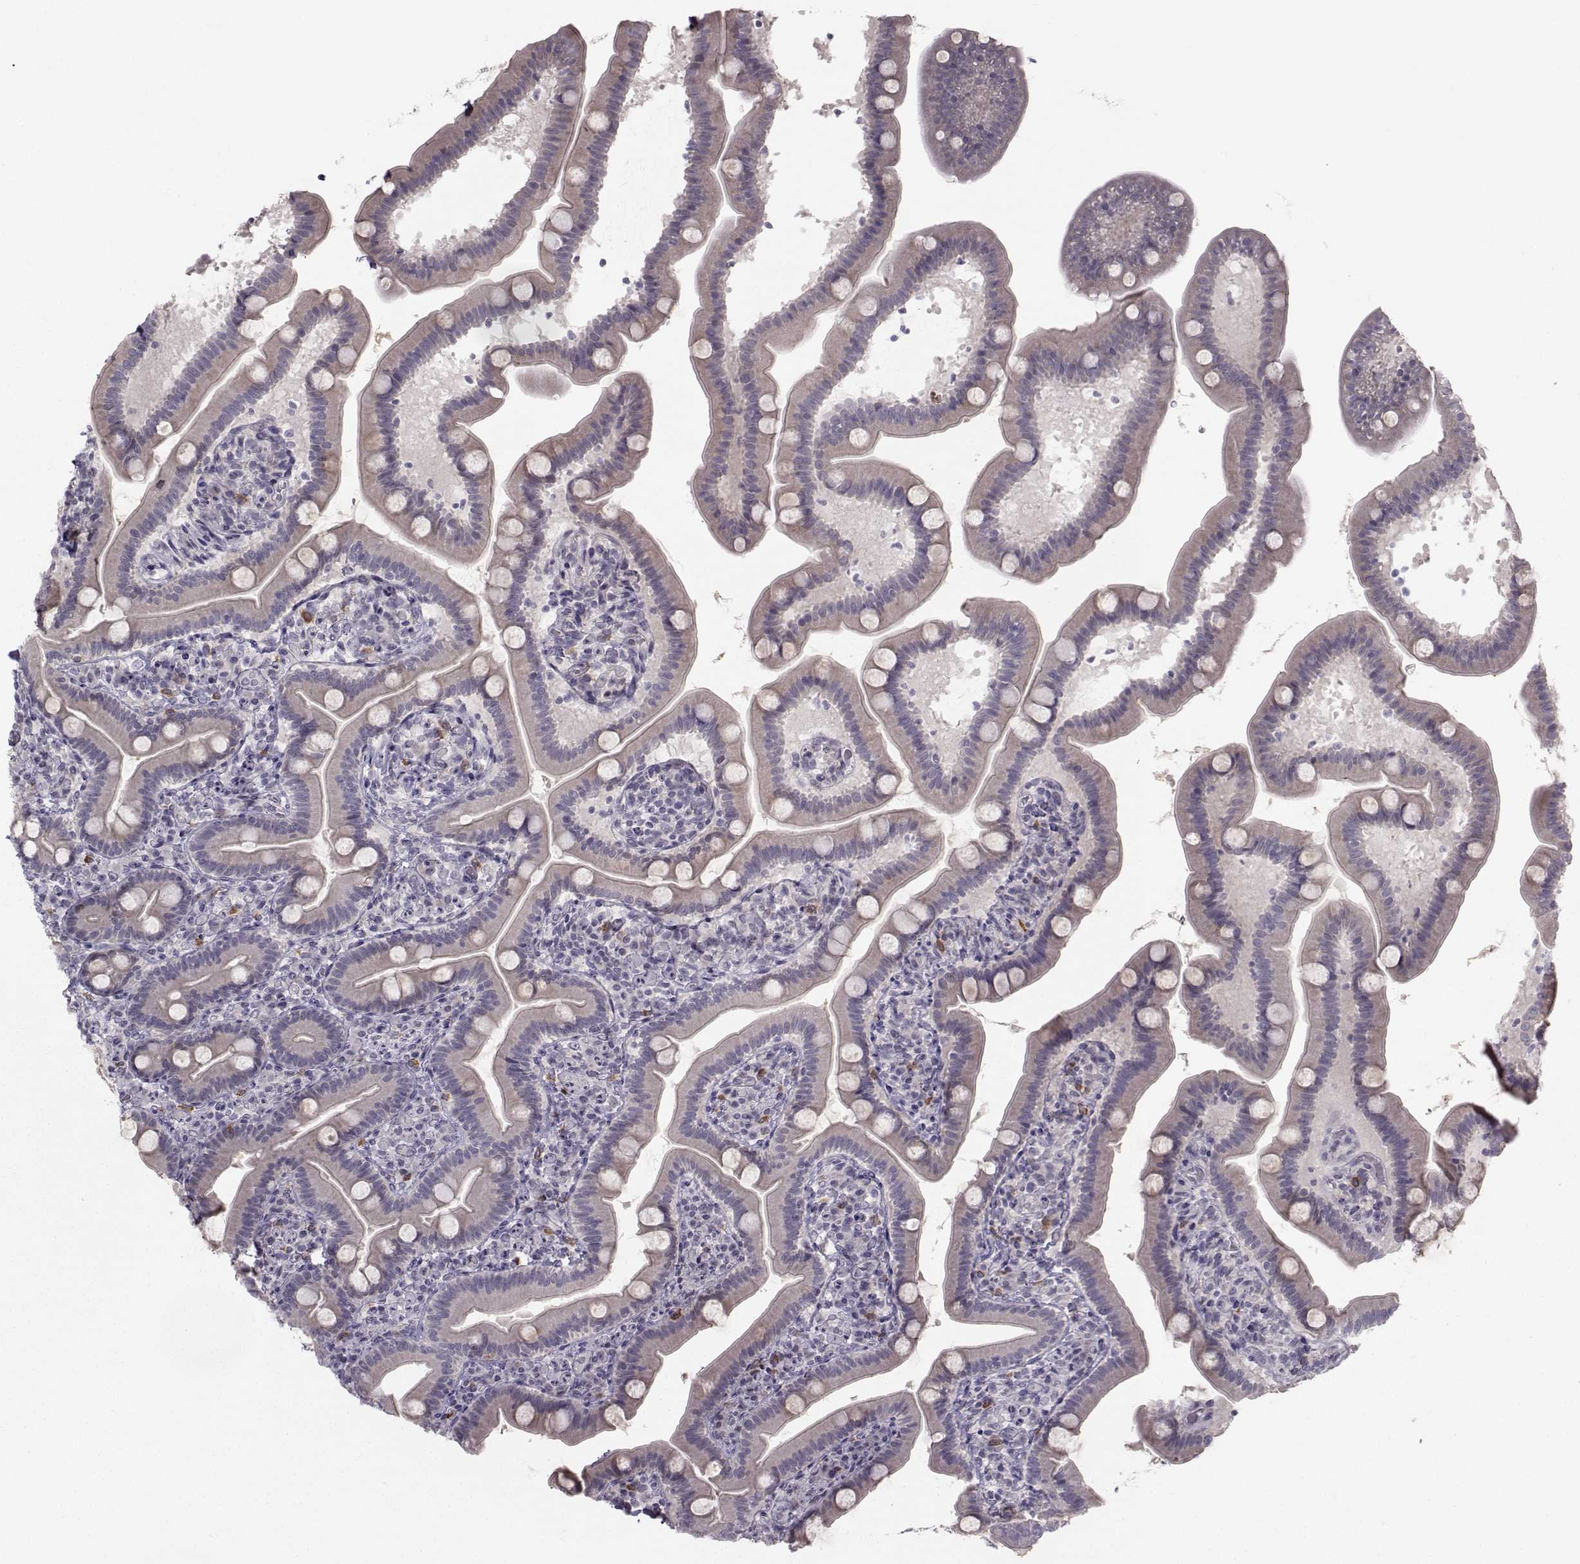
{"staining": {"intensity": "negative", "quantity": "none", "location": "none"}, "tissue": "small intestine", "cell_type": "Glandular cells", "image_type": "normal", "snomed": [{"axis": "morphology", "description": "Normal tissue, NOS"}, {"axis": "topography", "description": "Small intestine"}], "caption": "DAB immunohistochemical staining of normal small intestine demonstrates no significant expression in glandular cells.", "gene": "LRP8", "patient": {"sex": "male", "age": 66}}